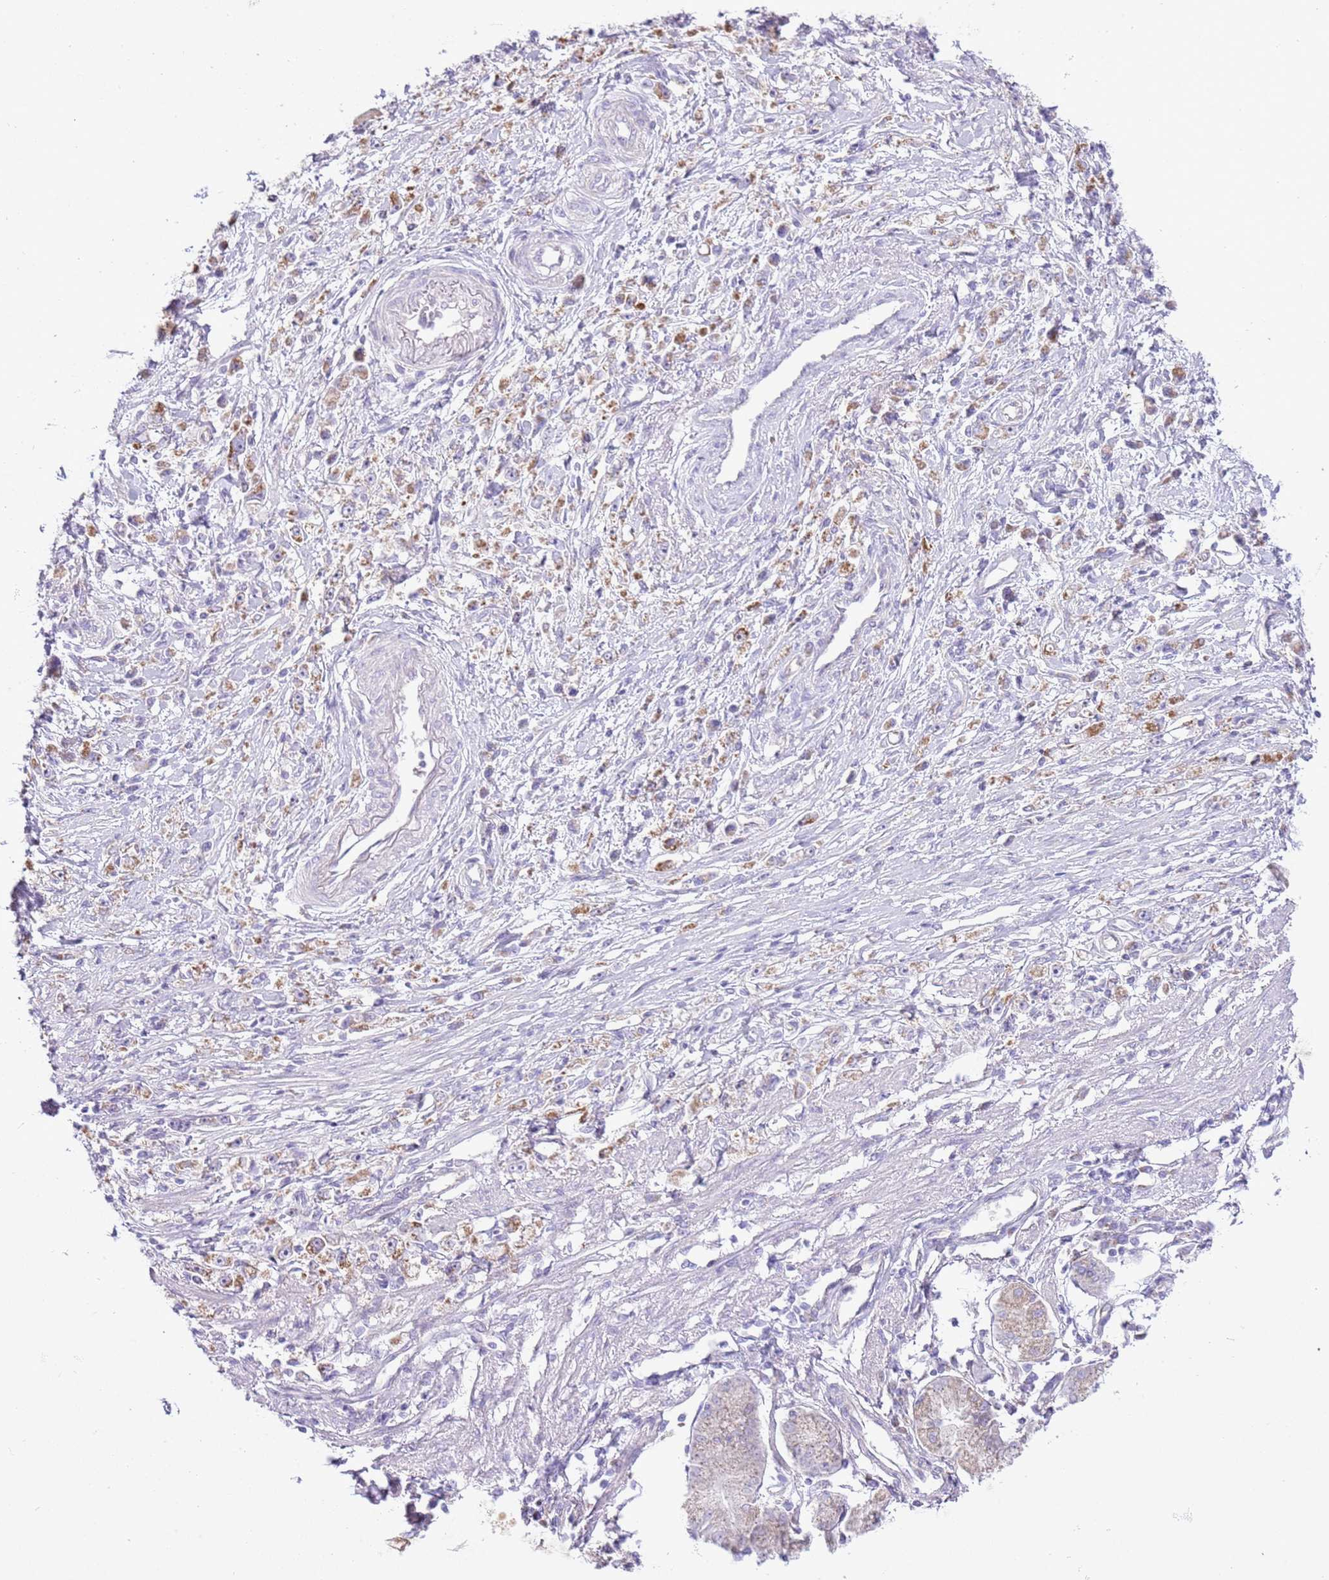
{"staining": {"intensity": "moderate", "quantity": "25%-75%", "location": "cytoplasmic/membranous"}, "tissue": "stomach cancer", "cell_type": "Tumor cells", "image_type": "cancer", "snomed": [{"axis": "morphology", "description": "Adenocarcinoma, NOS"}, {"axis": "topography", "description": "Stomach"}], "caption": "The histopathology image shows a brown stain indicating the presence of a protein in the cytoplasmic/membranous of tumor cells in adenocarcinoma (stomach).", "gene": "OAZ2", "patient": {"sex": "female", "age": 59}}